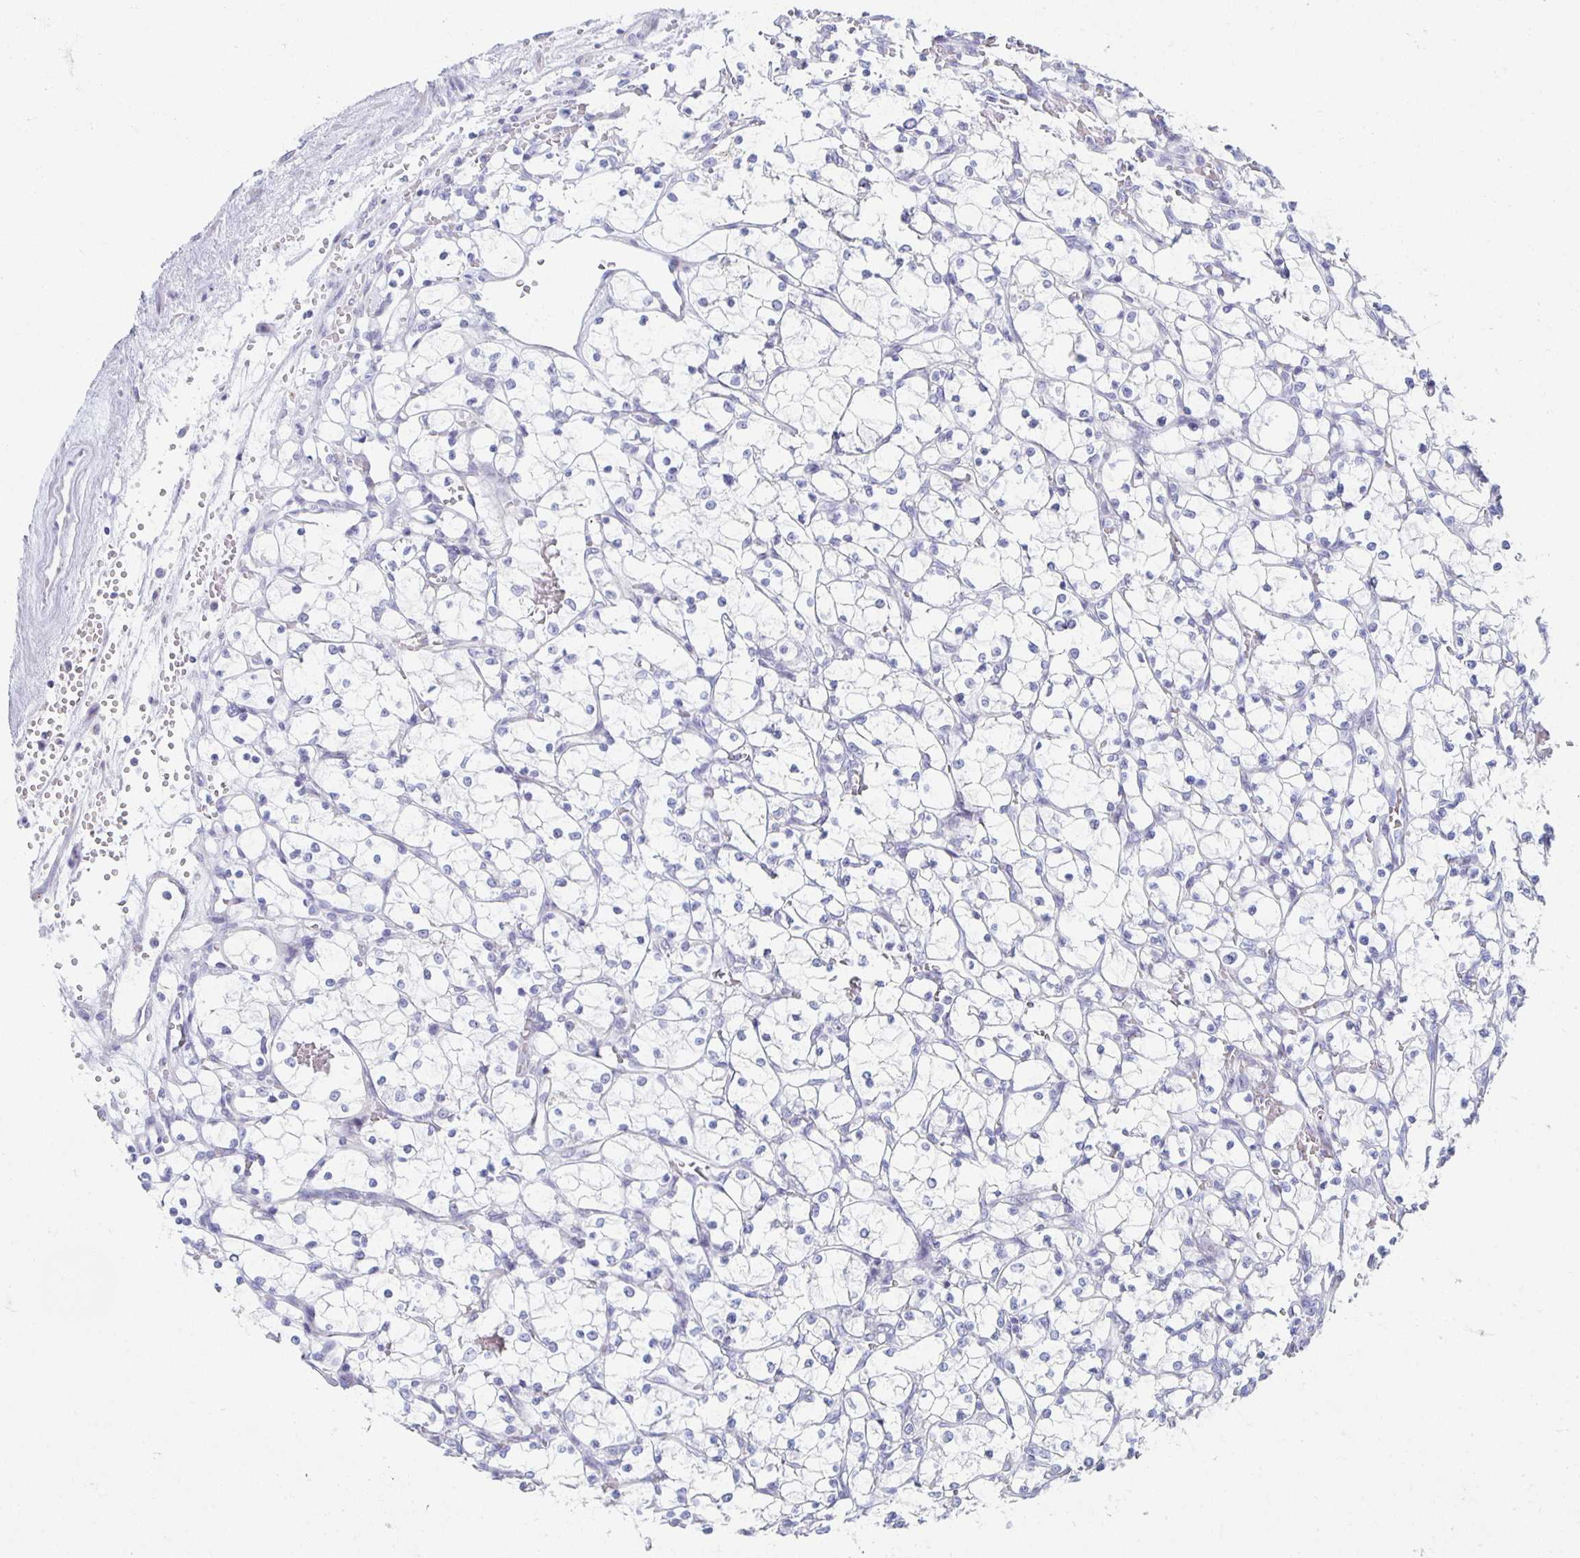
{"staining": {"intensity": "negative", "quantity": "none", "location": "none"}, "tissue": "renal cancer", "cell_type": "Tumor cells", "image_type": "cancer", "snomed": [{"axis": "morphology", "description": "Adenocarcinoma, NOS"}, {"axis": "topography", "description": "Kidney"}], "caption": "The IHC photomicrograph has no significant positivity in tumor cells of renal adenocarcinoma tissue.", "gene": "TEX44", "patient": {"sex": "female", "age": 69}}